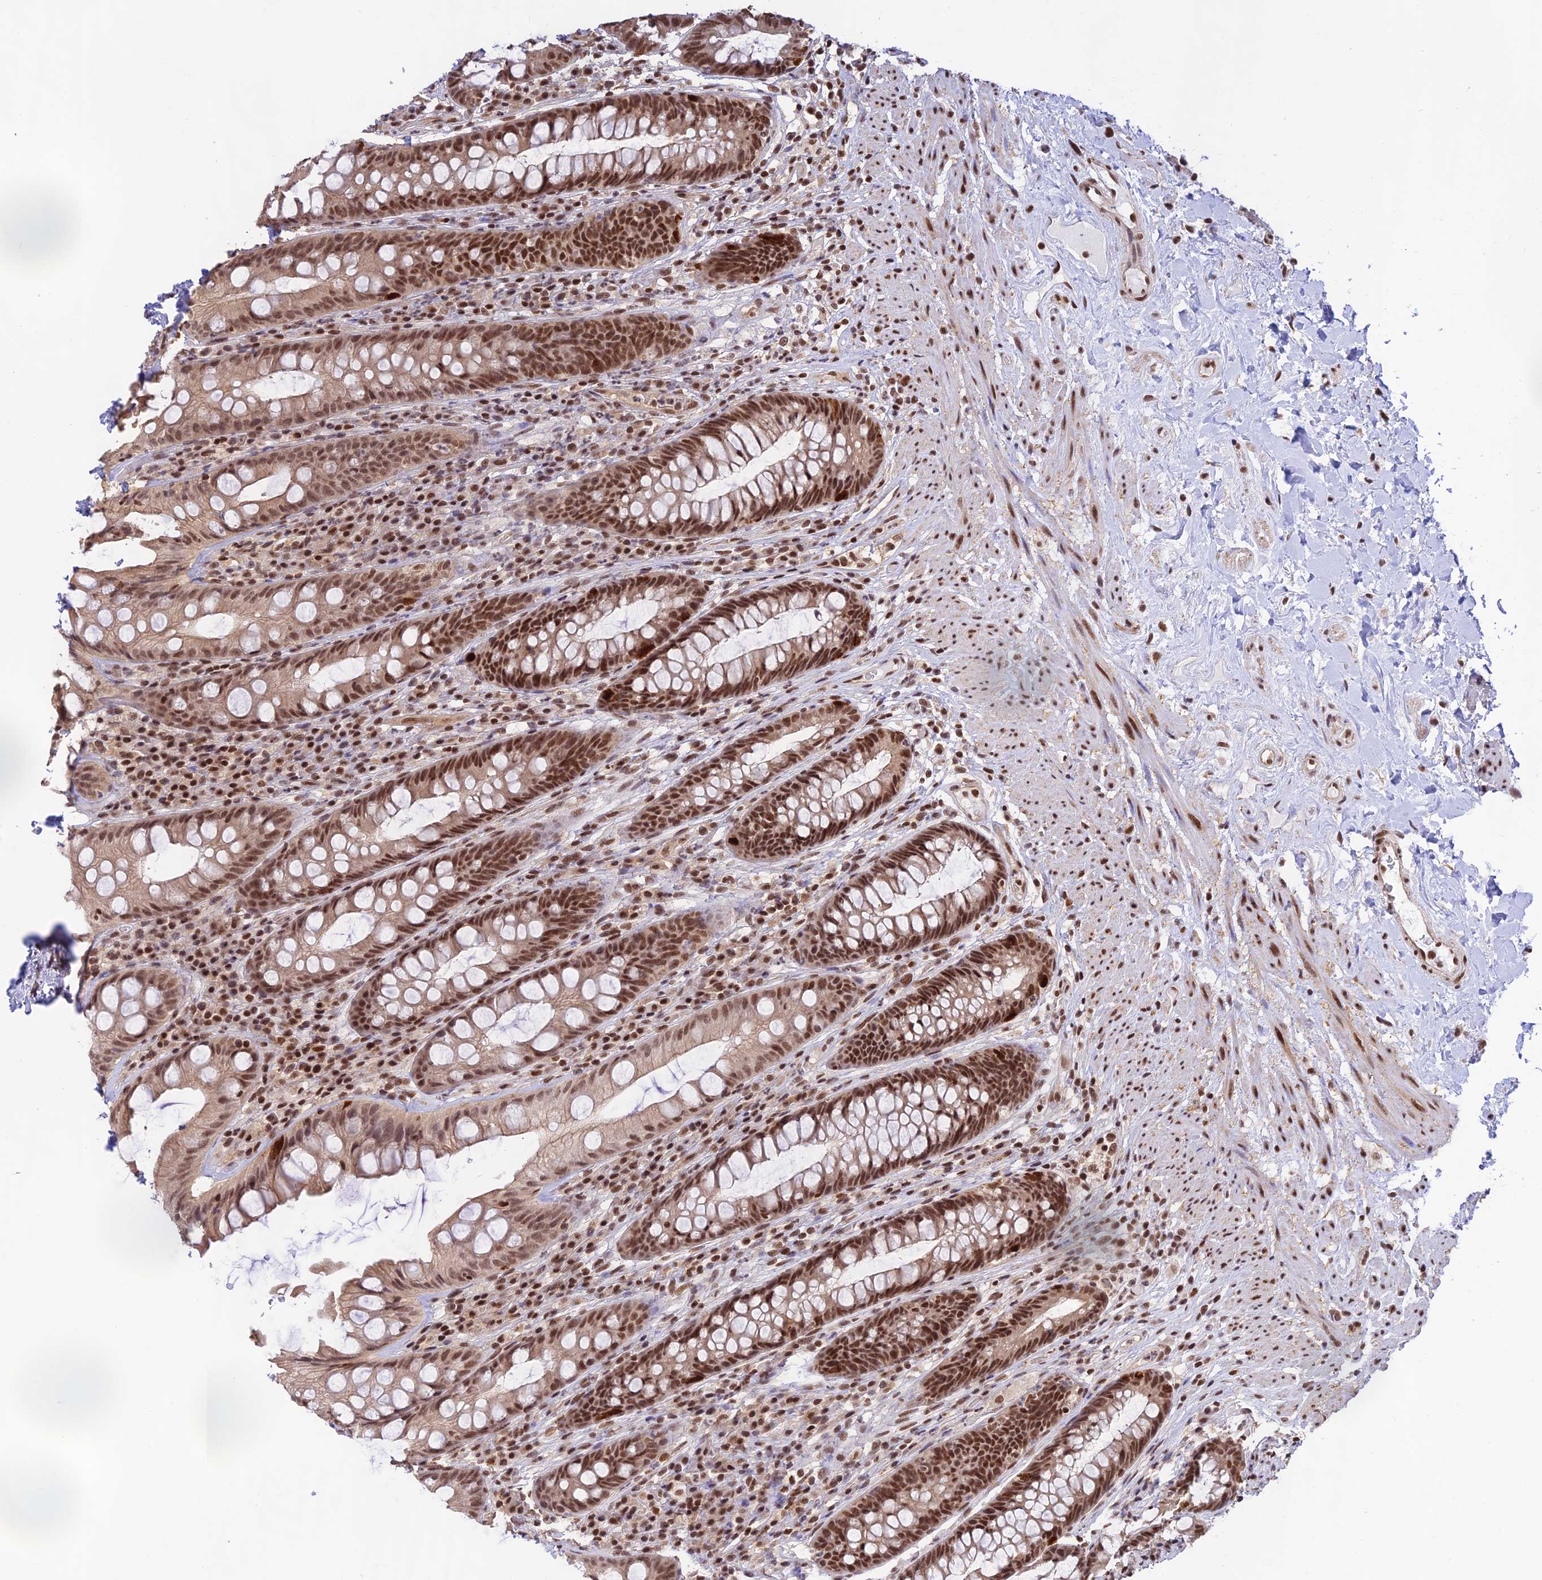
{"staining": {"intensity": "strong", "quantity": ">75%", "location": "cytoplasmic/membranous,nuclear"}, "tissue": "rectum", "cell_type": "Glandular cells", "image_type": "normal", "snomed": [{"axis": "morphology", "description": "Normal tissue, NOS"}, {"axis": "topography", "description": "Rectum"}], "caption": "Immunohistochemical staining of normal rectum demonstrates >75% levels of strong cytoplasmic/membranous,nuclear protein staining in about >75% of glandular cells. (DAB = brown stain, brightfield microscopy at high magnification).", "gene": "THAP11", "patient": {"sex": "male", "age": 74}}